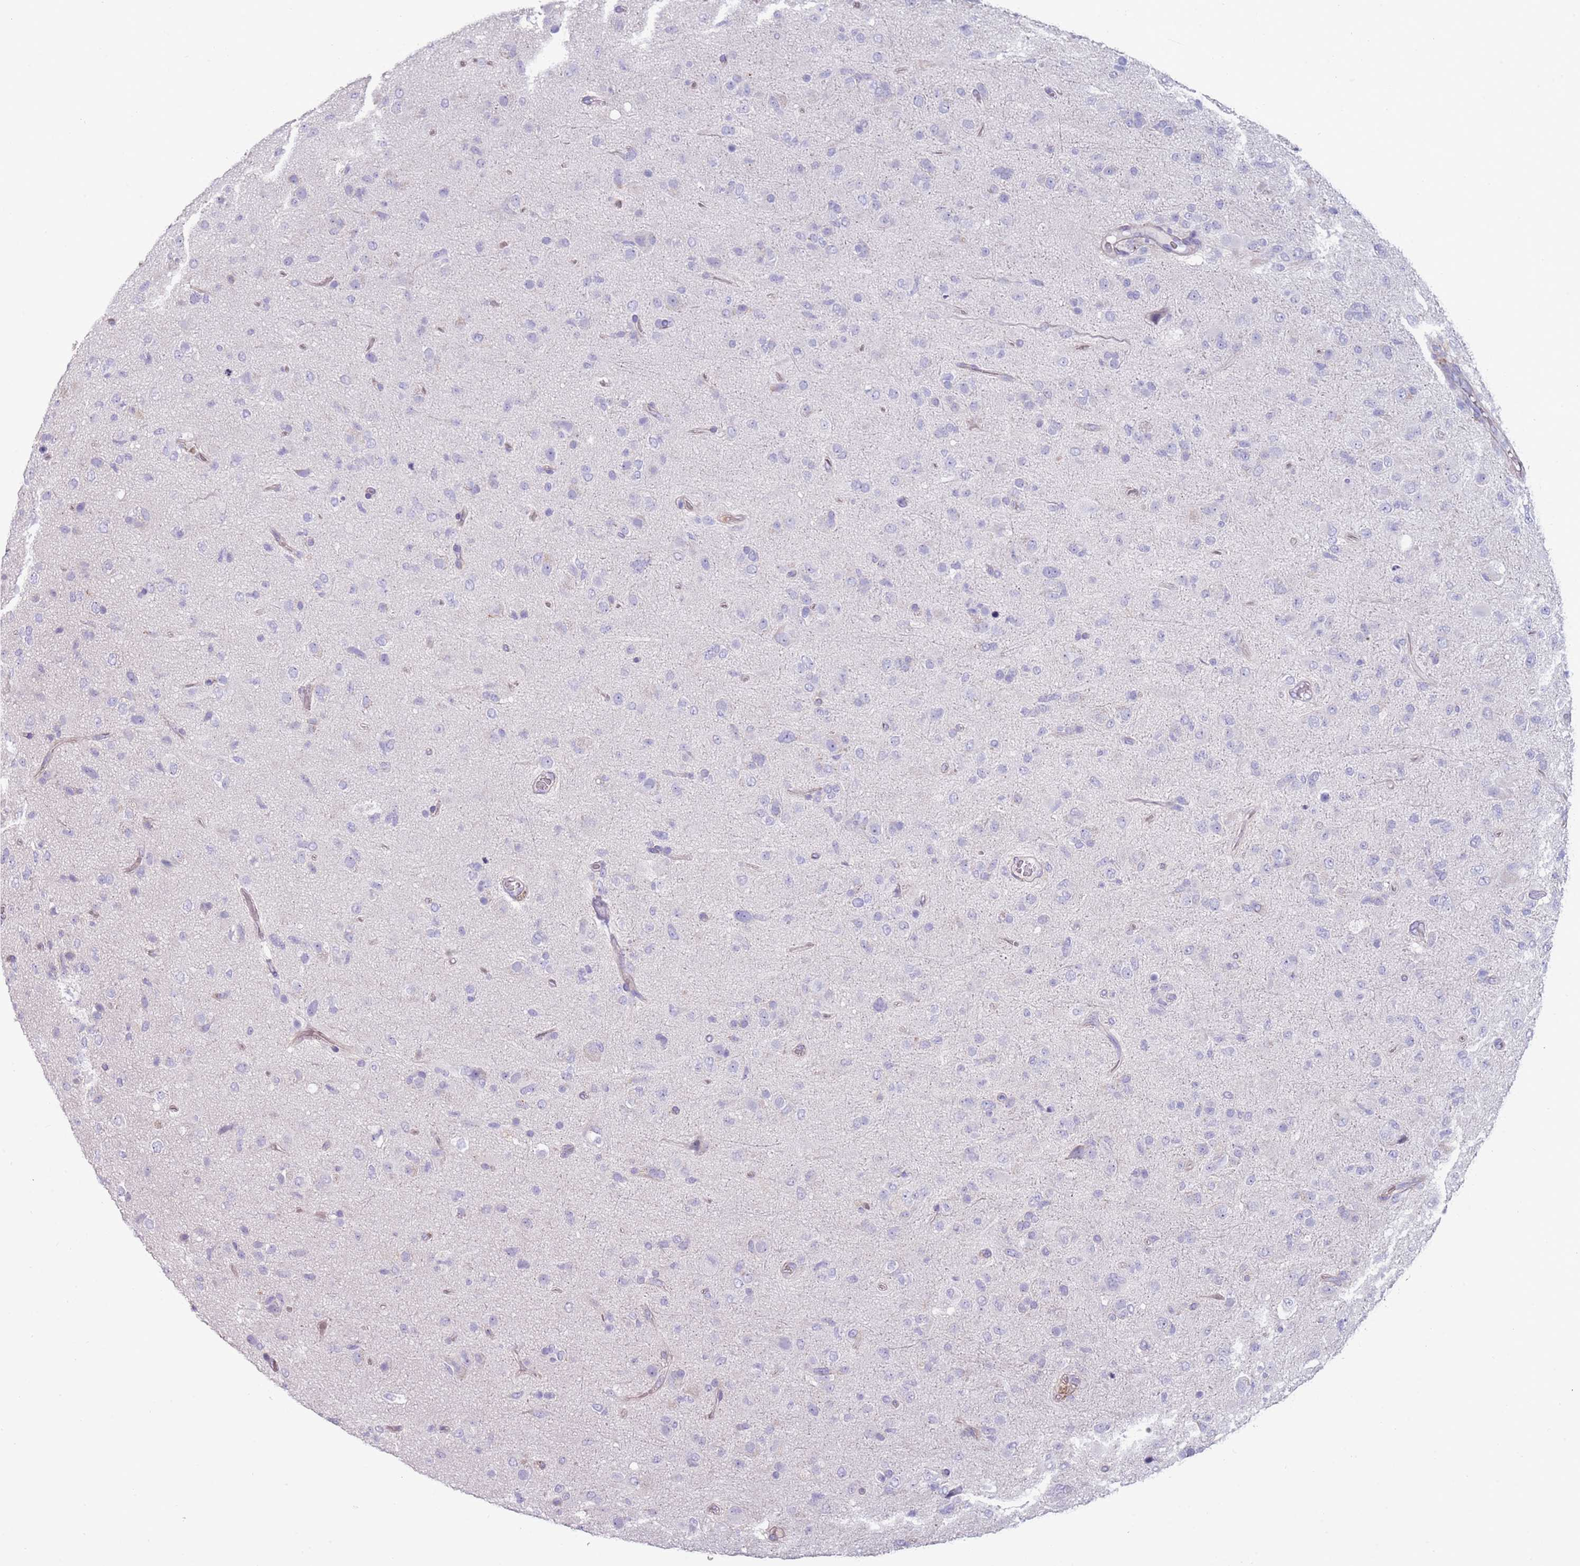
{"staining": {"intensity": "negative", "quantity": "none", "location": "none"}, "tissue": "glioma", "cell_type": "Tumor cells", "image_type": "cancer", "snomed": [{"axis": "morphology", "description": "Glioma, malignant, Low grade"}, {"axis": "topography", "description": "Brain"}], "caption": "Tumor cells are negative for protein expression in human glioma. Nuclei are stained in blue.", "gene": "NBPF3", "patient": {"sex": "male", "age": 65}}